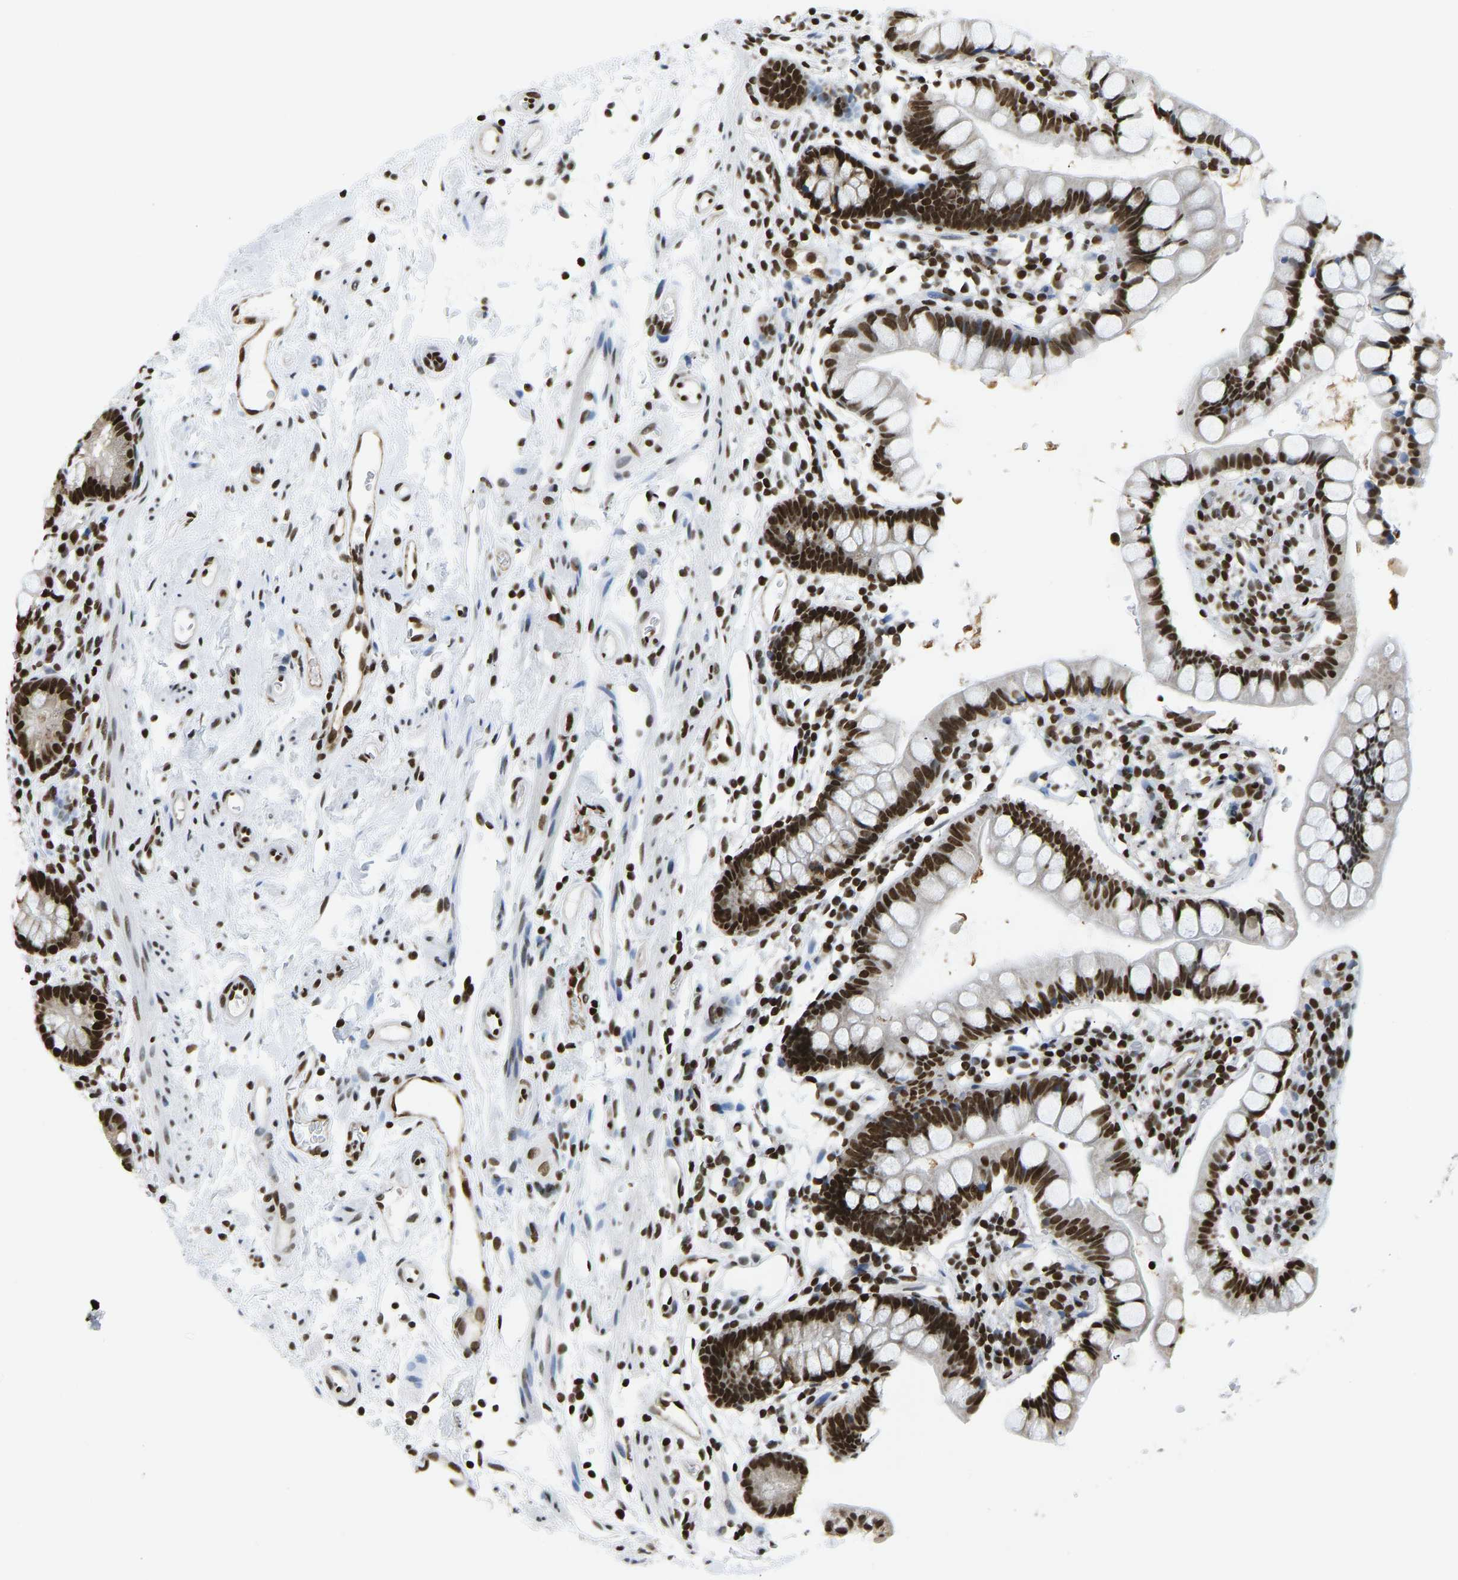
{"staining": {"intensity": "strong", "quantity": ">75%", "location": "nuclear"}, "tissue": "small intestine", "cell_type": "Glandular cells", "image_type": "normal", "snomed": [{"axis": "morphology", "description": "Normal tissue, NOS"}, {"axis": "topography", "description": "Small intestine"}], "caption": "The image reveals staining of normal small intestine, revealing strong nuclear protein expression (brown color) within glandular cells.", "gene": "ZSCAN20", "patient": {"sex": "female", "age": 84}}